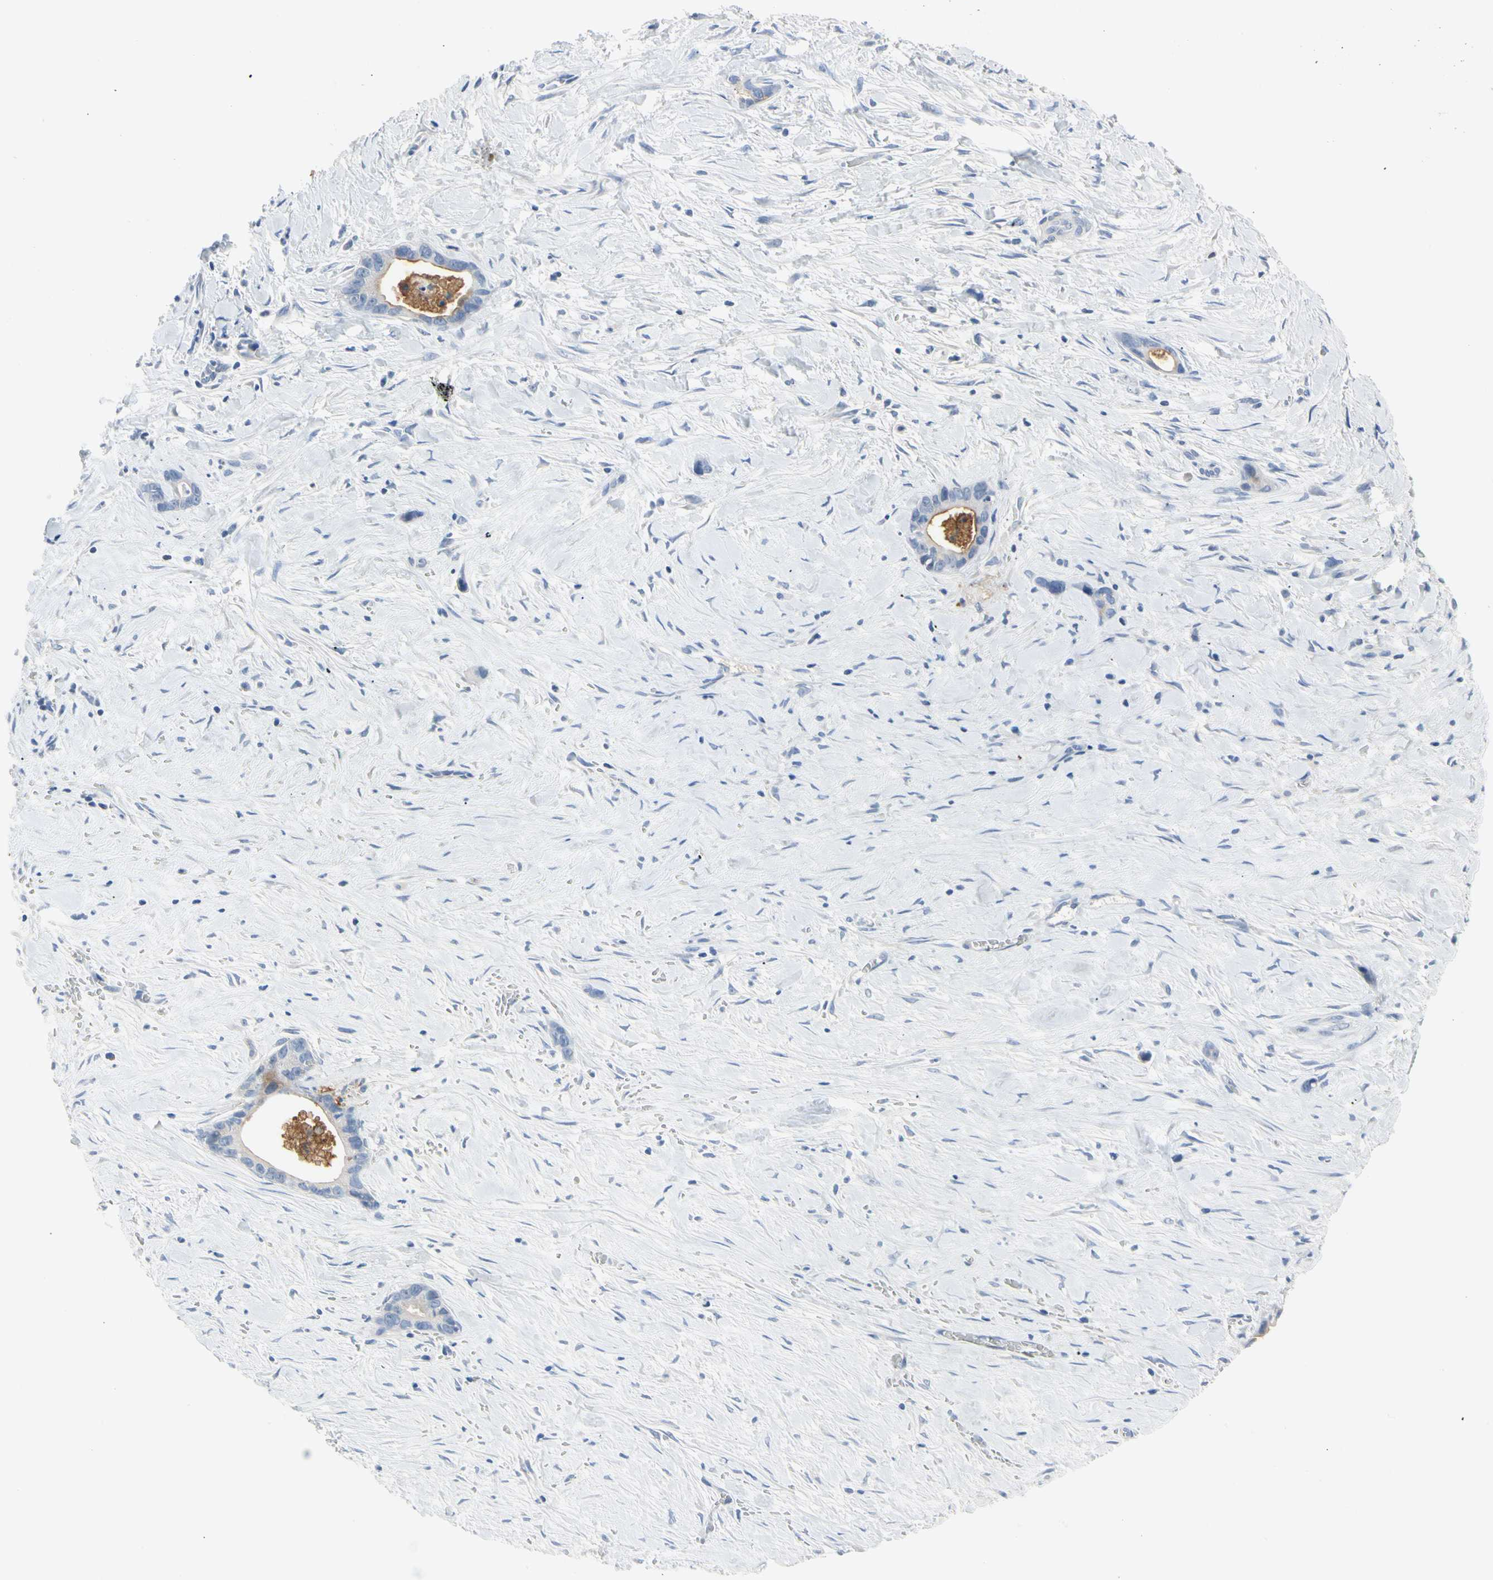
{"staining": {"intensity": "weak", "quantity": "25%-75%", "location": "cytoplasmic/membranous"}, "tissue": "liver cancer", "cell_type": "Tumor cells", "image_type": "cancer", "snomed": [{"axis": "morphology", "description": "Cholangiocarcinoma"}, {"axis": "topography", "description": "Liver"}], "caption": "Immunohistochemistry of human liver cancer demonstrates low levels of weak cytoplasmic/membranous expression in approximately 25%-75% of tumor cells. The staining is performed using DAB brown chromogen to label protein expression. The nuclei are counter-stained blue using hematoxylin.", "gene": "MARK1", "patient": {"sex": "female", "age": 55}}